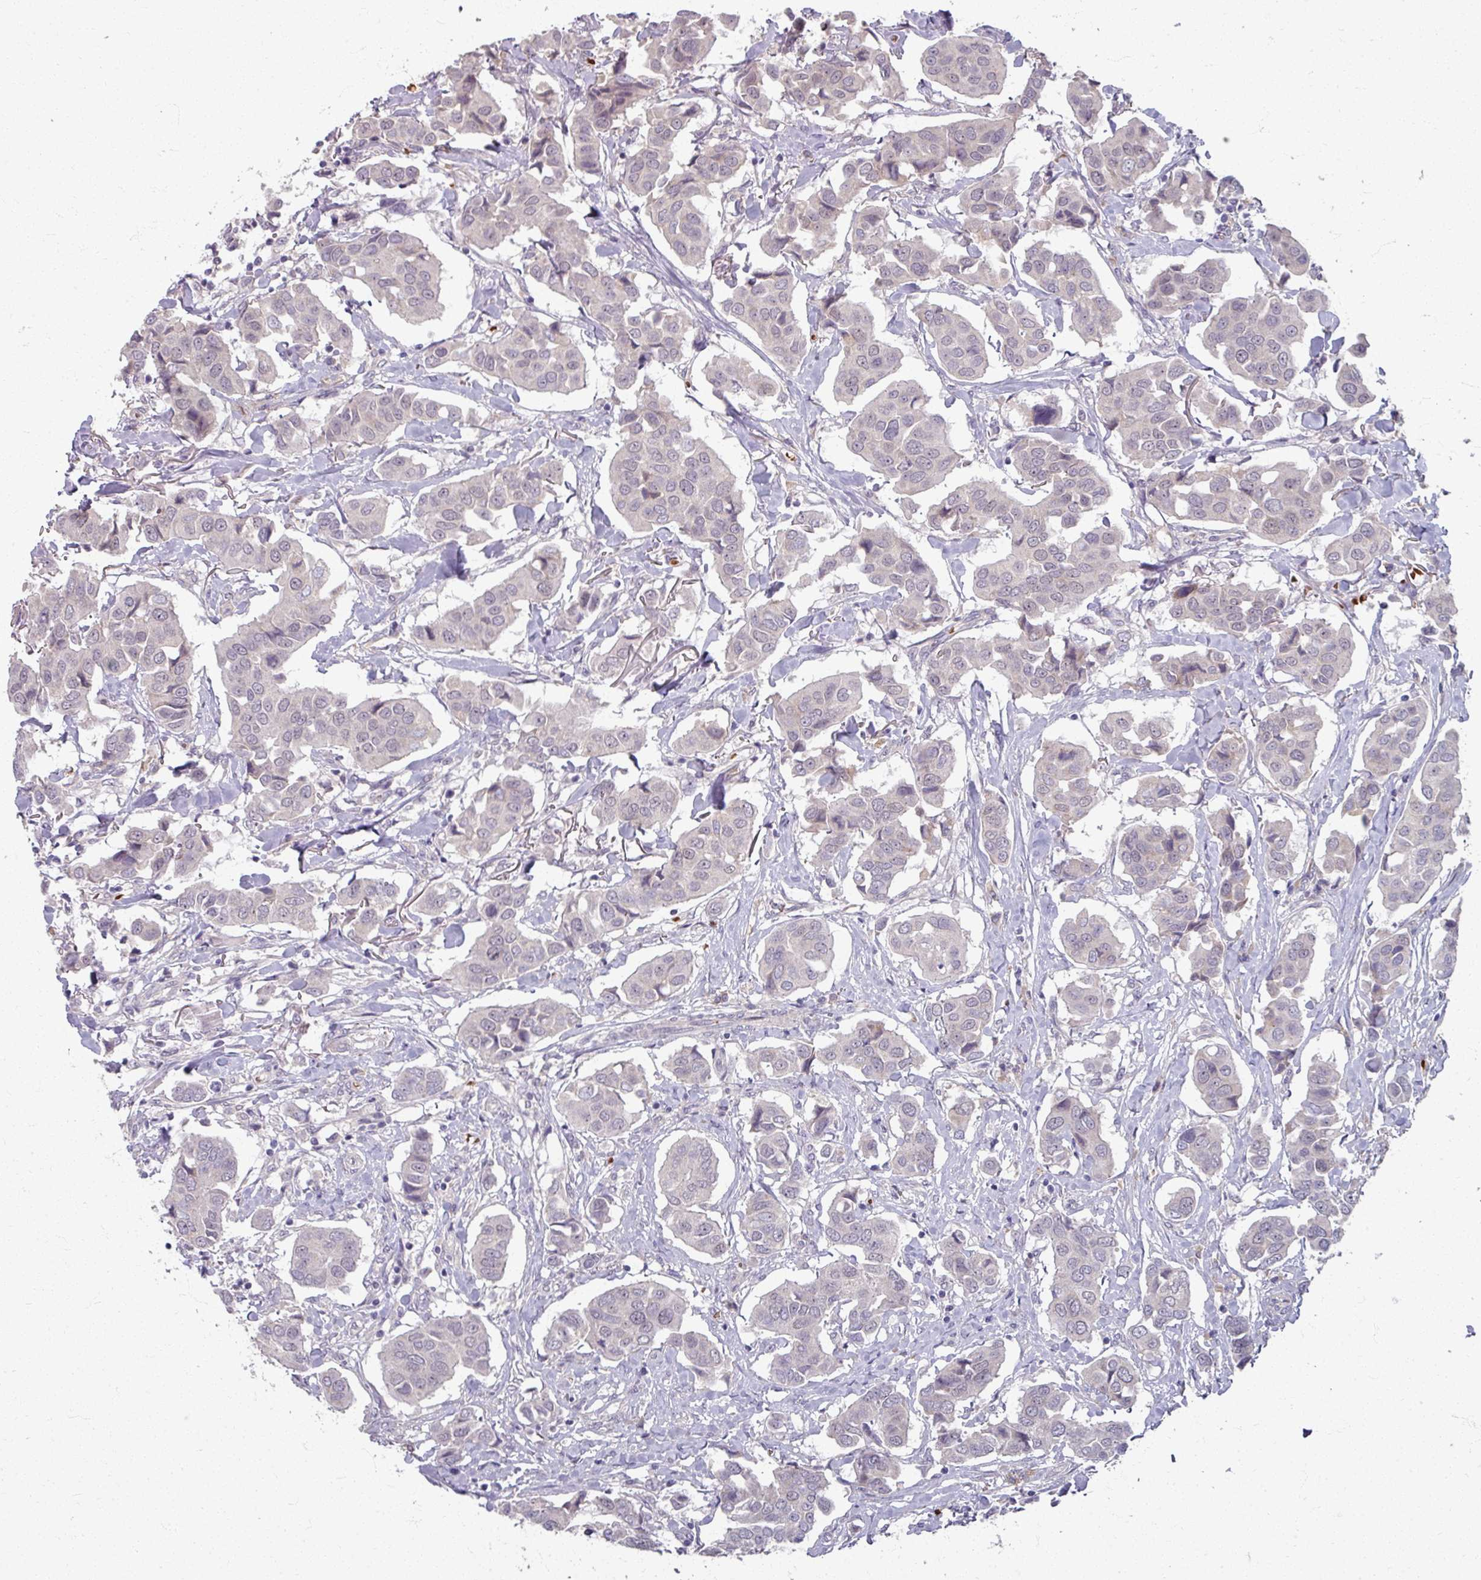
{"staining": {"intensity": "negative", "quantity": "none", "location": "none"}, "tissue": "breast cancer", "cell_type": "Tumor cells", "image_type": "cancer", "snomed": [{"axis": "morphology", "description": "Duct carcinoma"}, {"axis": "topography", "description": "Breast"}], "caption": "IHC micrograph of neoplastic tissue: breast infiltrating ductal carcinoma stained with DAB (3,3'-diaminobenzidine) reveals no significant protein expression in tumor cells.", "gene": "KMT5C", "patient": {"sex": "female", "age": 80}}